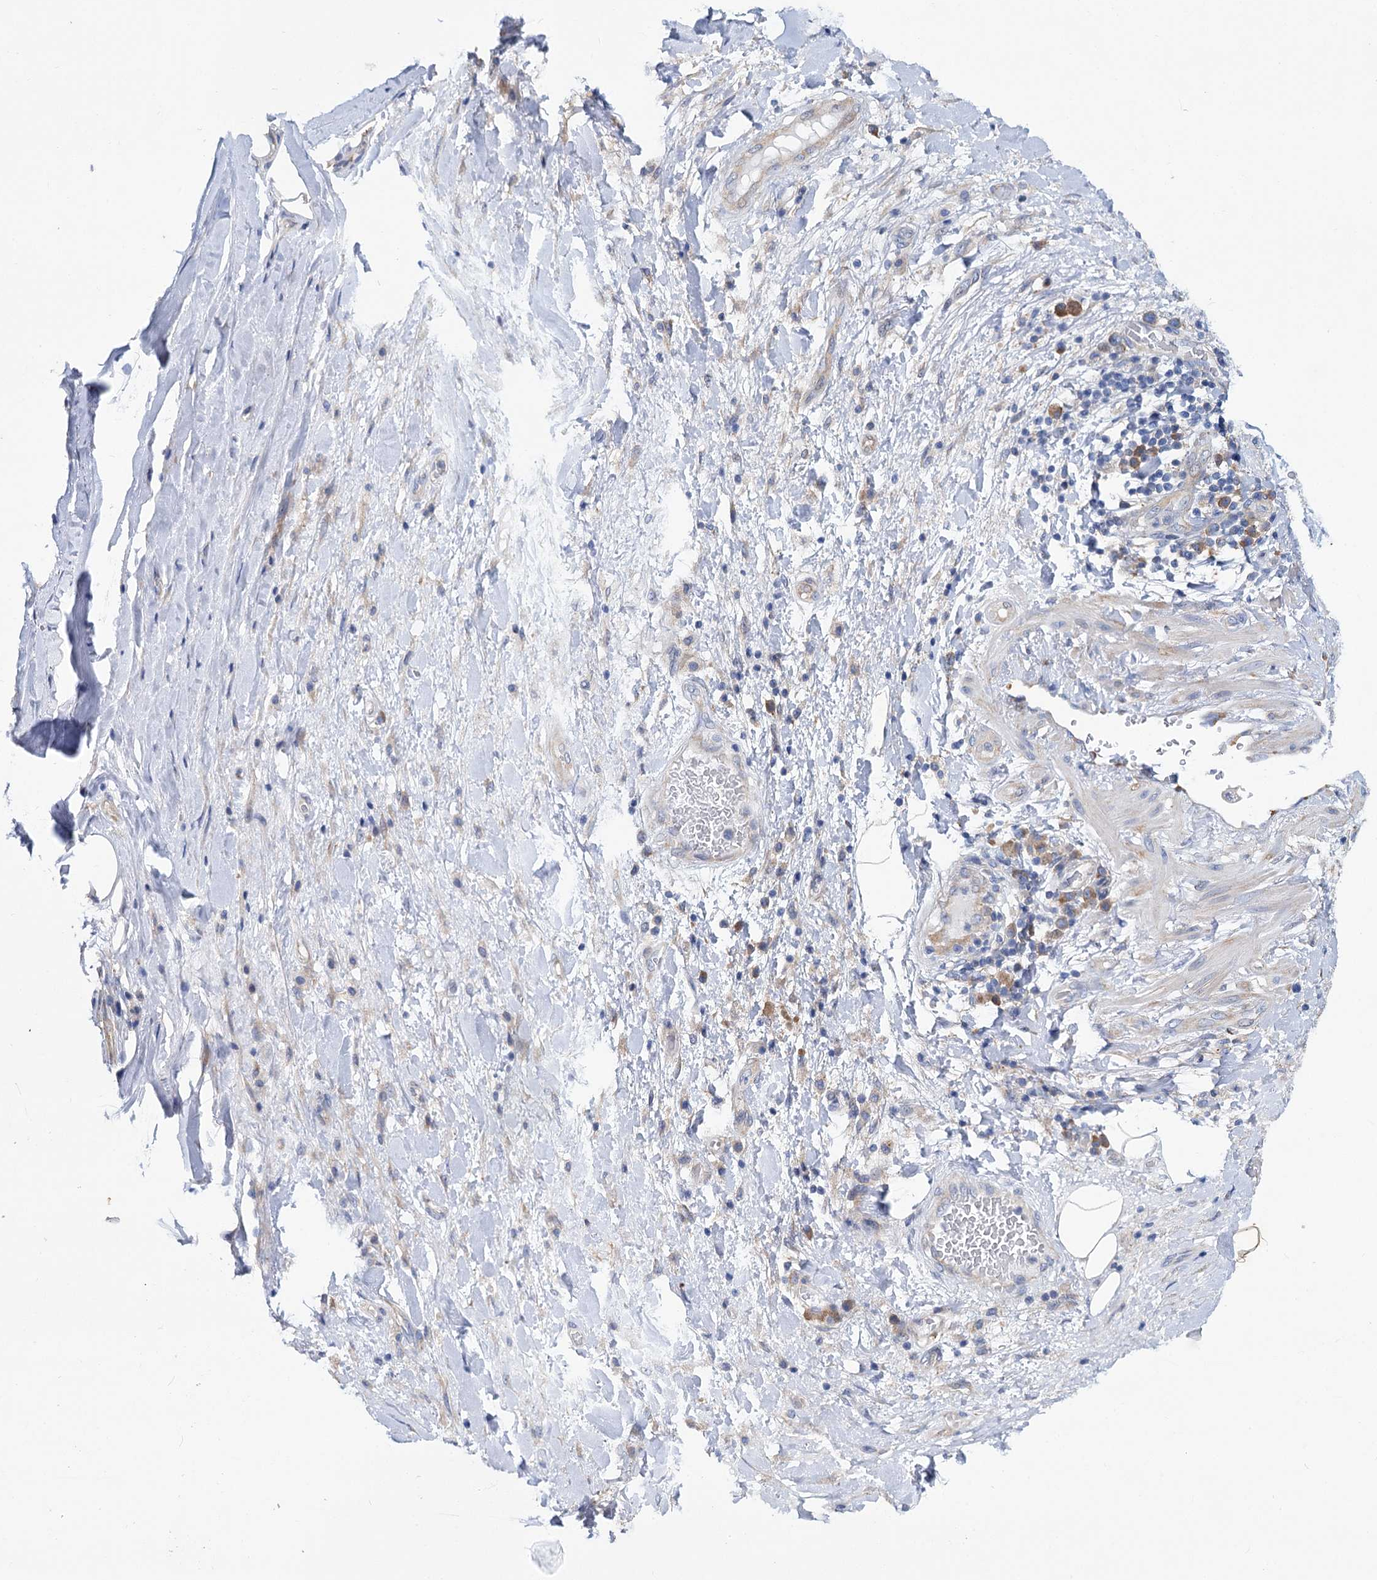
{"staining": {"intensity": "negative", "quantity": "none", "location": "none"}, "tissue": "adipose tissue", "cell_type": "Adipocytes", "image_type": "normal", "snomed": [{"axis": "morphology", "description": "Normal tissue, NOS"}, {"axis": "morphology", "description": "Squamous cell carcinoma, NOS"}, {"axis": "topography", "description": "Lymph node"}, {"axis": "topography", "description": "Bronchus"}, {"axis": "topography", "description": "Lung"}], "caption": "Micrograph shows no significant protein positivity in adipocytes of normal adipose tissue. (DAB (3,3'-diaminobenzidine) IHC with hematoxylin counter stain).", "gene": "TRIM55", "patient": {"sex": "male", "age": 66}}